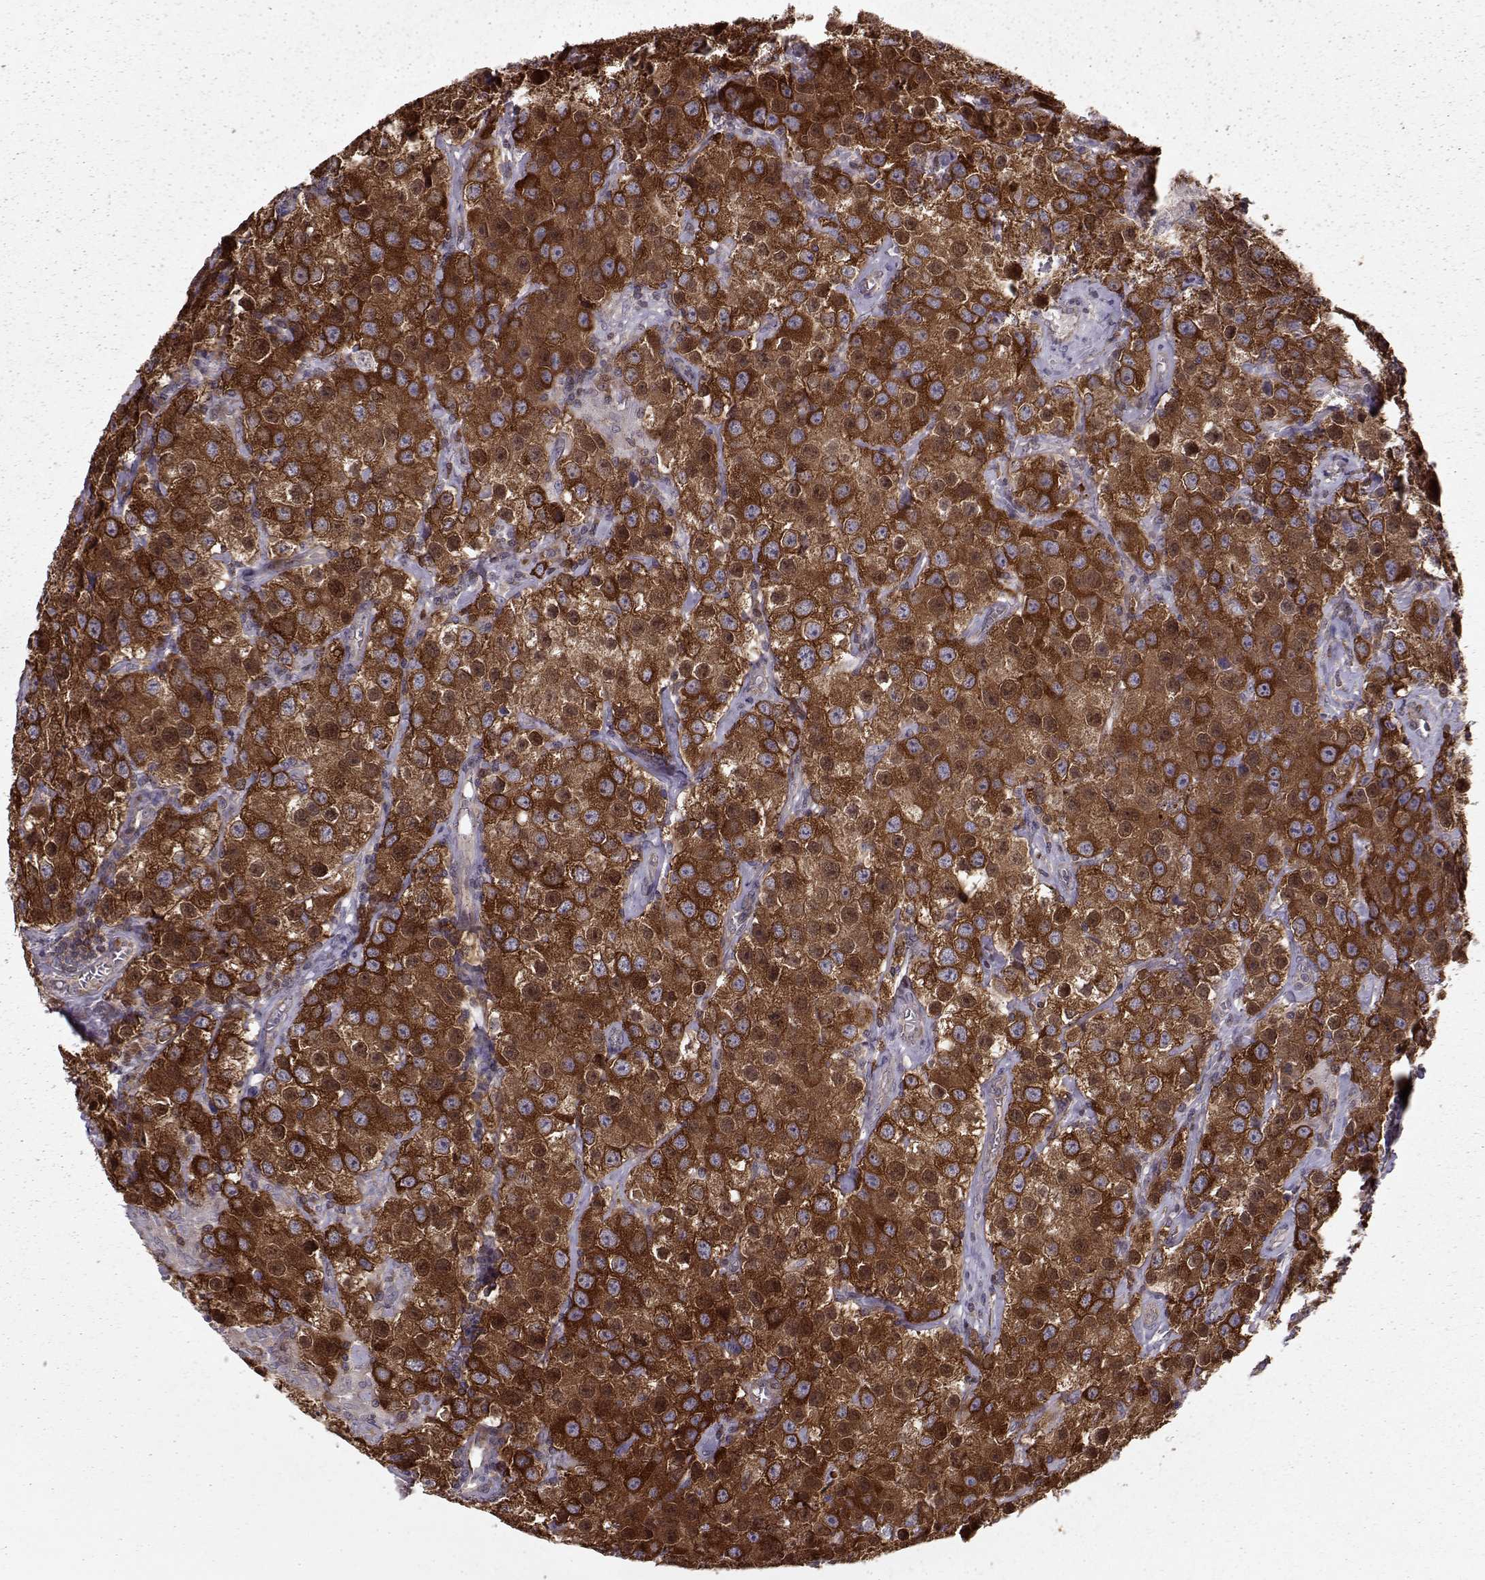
{"staining": {"intensity": "strong", "quantity": ">75%", "location": "cytoplasmic/membranous"}, "tissue": "testis cancer", "cell_type": "Tumor cells", "image_type": "cancer", "snomed": [{"axis": "morphology", "description": "Seminoma, NOS"}, {"axis": "topography", "description": "Testis"}], "caption": "Protein staining displays strong cytoplasmic/membranous expression in approximately >75% of tumor cells in testis cancer.", "gene": "RANBP1", "patient": {"sex": "male", "age": 52}}